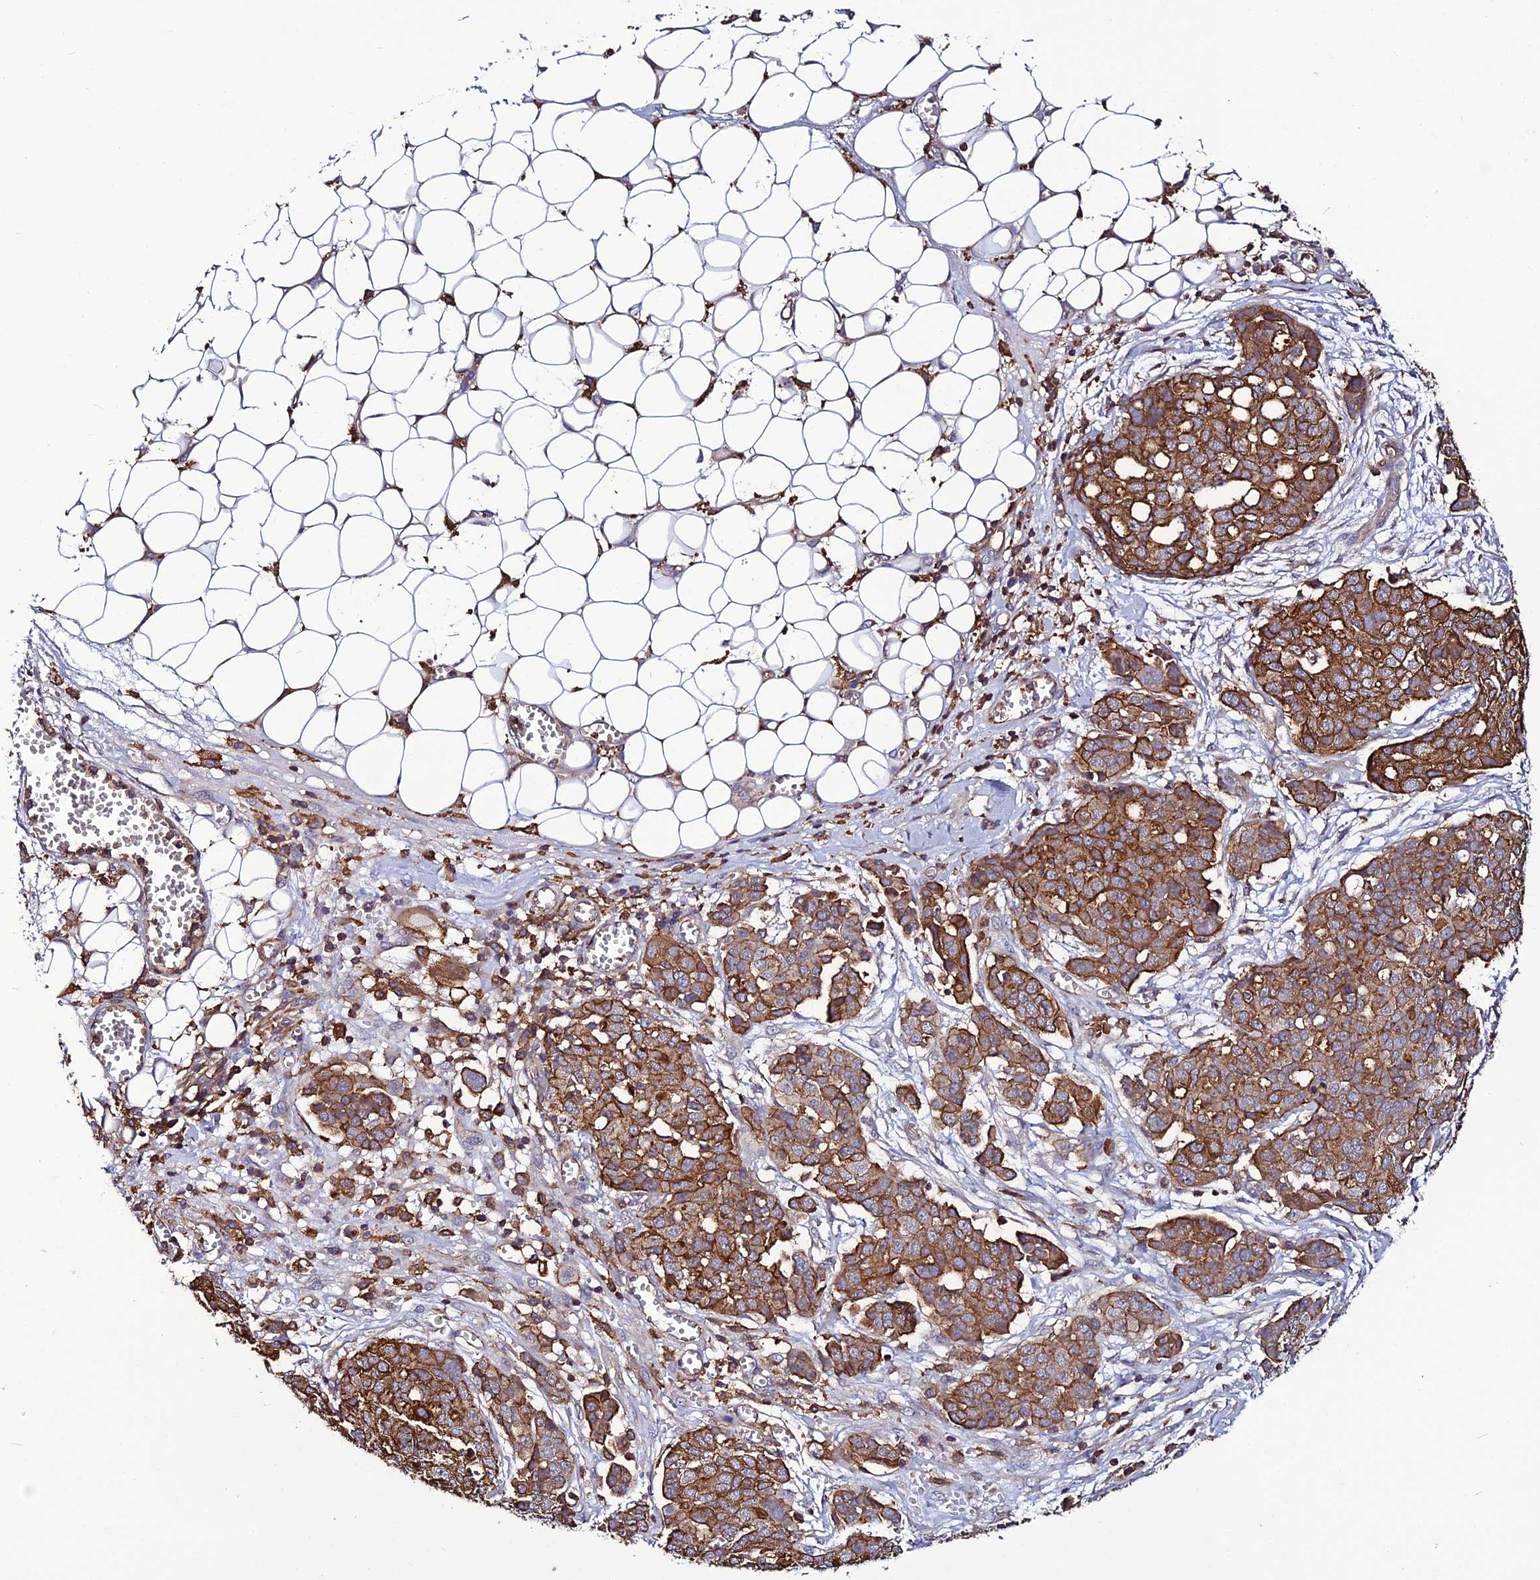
{"staining": {"intensity": "moderate", "quantity": ">75%", "location": "cytoplasmic/membranous"}, "tissue": "ovarian cancer", "cell_type": "Tumor cells", "image_type": "cancer", "snomed": [{"axis": "morphology", "description": "Cystadenocarcinoma, serous, NOS"}, {"axis": "topography", "description": "Soft tissue"}, {"axis": "topography", "description": "Ovary"}], "caption": "Ovarian serous cystadenocarcinoma stained with immunohistochemistry demonstrates moderate cytoplasmic/membranous expression in about >75% of tumor cells.", "gene": "USP17L15", "patient": {"sex": "female", "age": 57}}